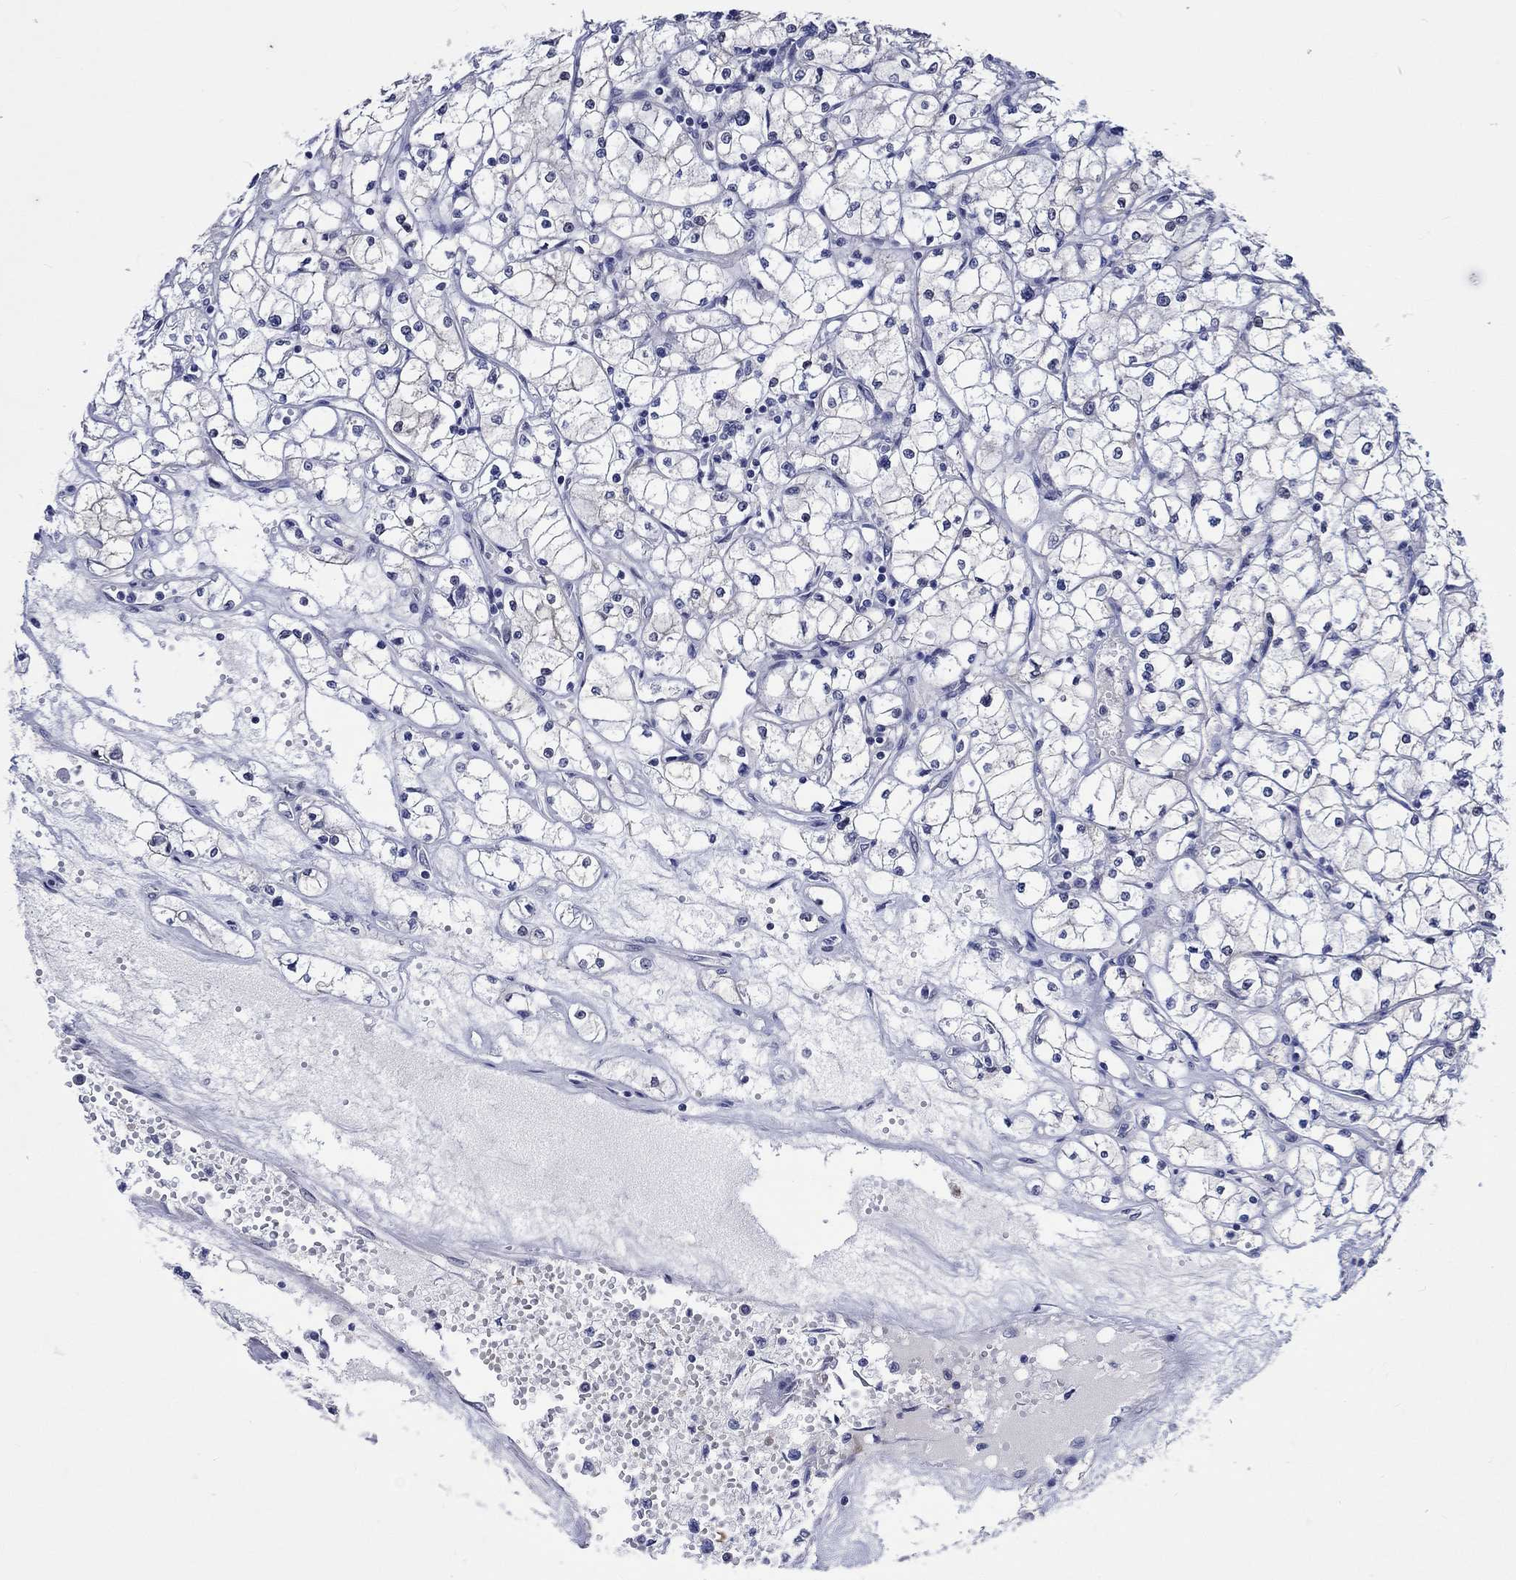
{"staining": {"intensity": "negative", "quantity": "none", "location": "none"}, "tissue": "renal cancer", "cell_type": "Tumor cells", "image_type": "cancer", "snomed": [{"axis": "morphology", "description": "Adenocarcinoma, NOS"}, {"axis": "topography", "description": "Kidney"}], "caption": "Immunohistochemistry of renal cancer (adenocarcinoma) shows no positivity in tumor cells. (DAB immunohistochemistry (IHC) visualized using brightfield microscopy, high magnification).", "gene": "E2F8", "patient": {"sex": "male", "age": 67}}